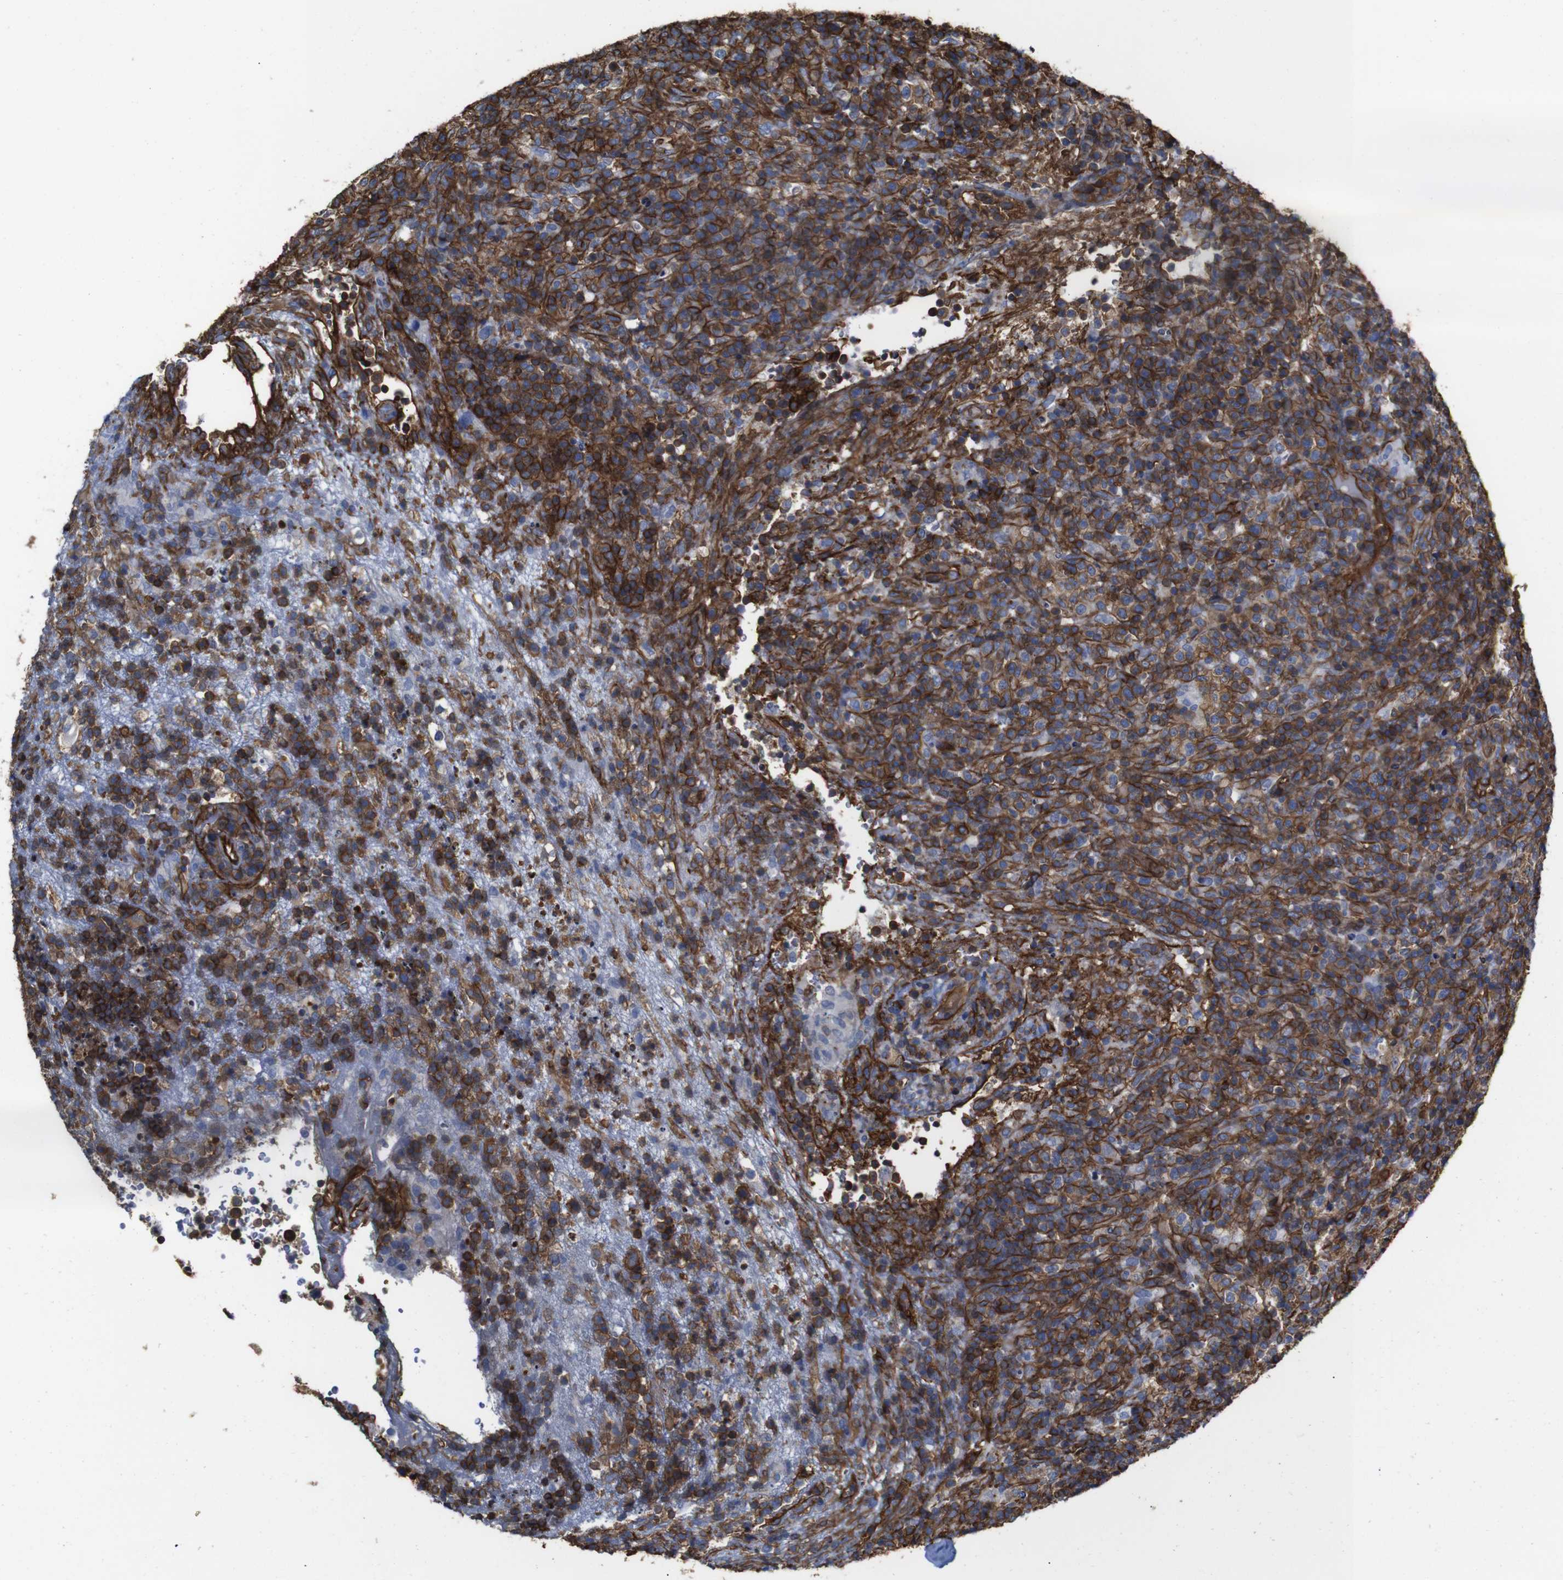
{"staining": {"intensity": "moderate", "quantity": "25%-75%", "location": "cytoplasmic/membranous"}, "tissue": "lymphoma", "cell_type": "Tumor cells", "image_type": "cancer", "snomed": [{"axis": "morphology", "description": "Malignant lymphoma, non-Hodgkin's type, High grade"}, {"axis": "topography", "description": "Lymph node"}], "caption": "Moderate cytoplasmic/membranous protein positivity is appreciated in about 25%-75% of tumor cells in high-grade malignant lymphoma, non-Hodgkin's type. The protein is shown in brown color, while the nuclei are stained blue.", "gene": "SPTBN1", "patient": {"sex": "female", "age": 76}}